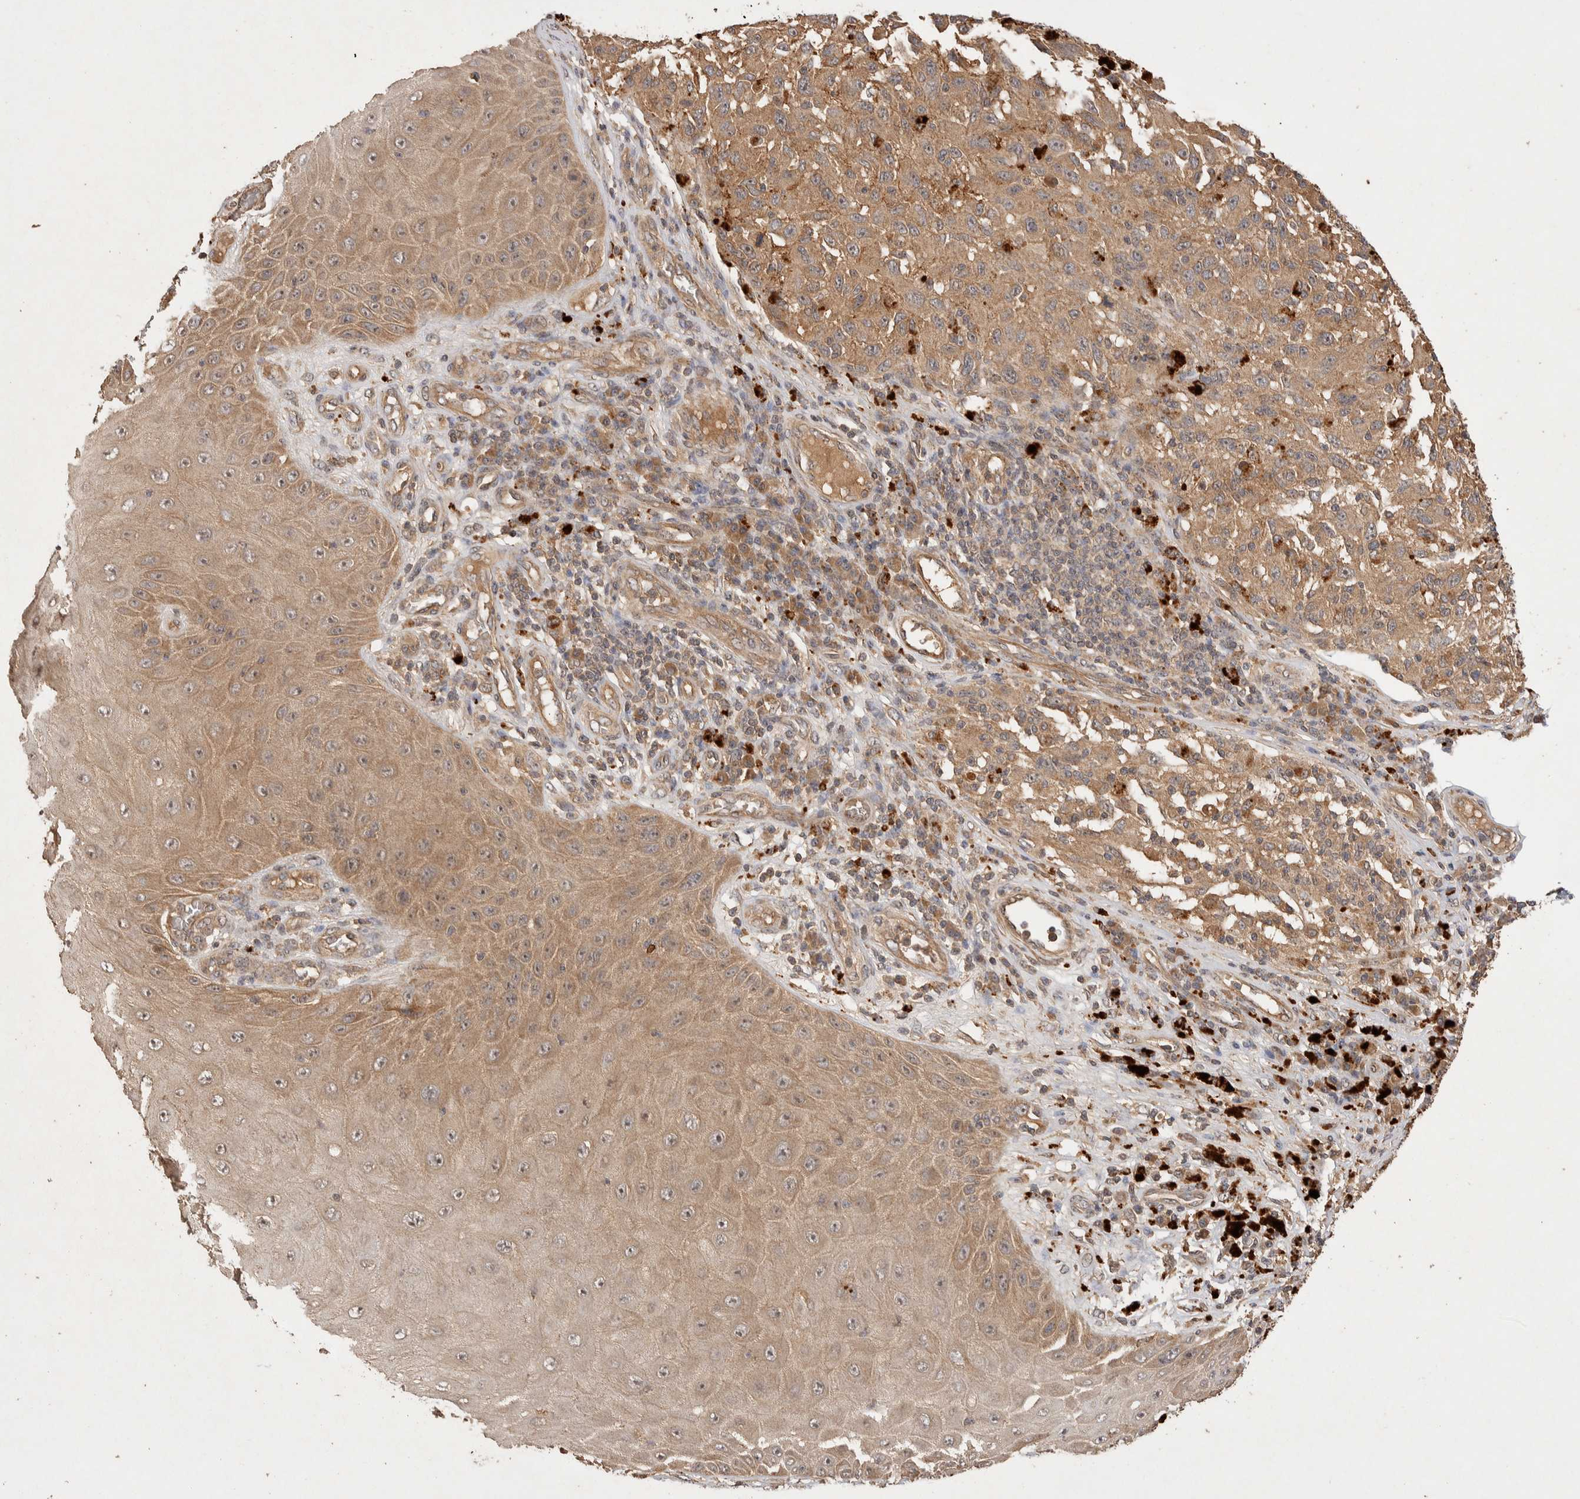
{"staining": {"intensity": "moderate", "quantity": ">75%", "location": "cytoplasmic/membranous"}, "tissue": "melanoma", "cell_type": "Tumor cells", "image_type": "cancer", "snomed": [{"axis": "morphology", "description": "Malignant melanoma, NOS"}, {"axis": "topography", "description": "Skin"}], "caption": "Immunohistochemical staining of human melanoma shows moderate cytoplasmic/membranous protein positivity in about >75% of tumor cells.", "gene": "NSMAF", "patient": {"sex": "female", "age": 73}}